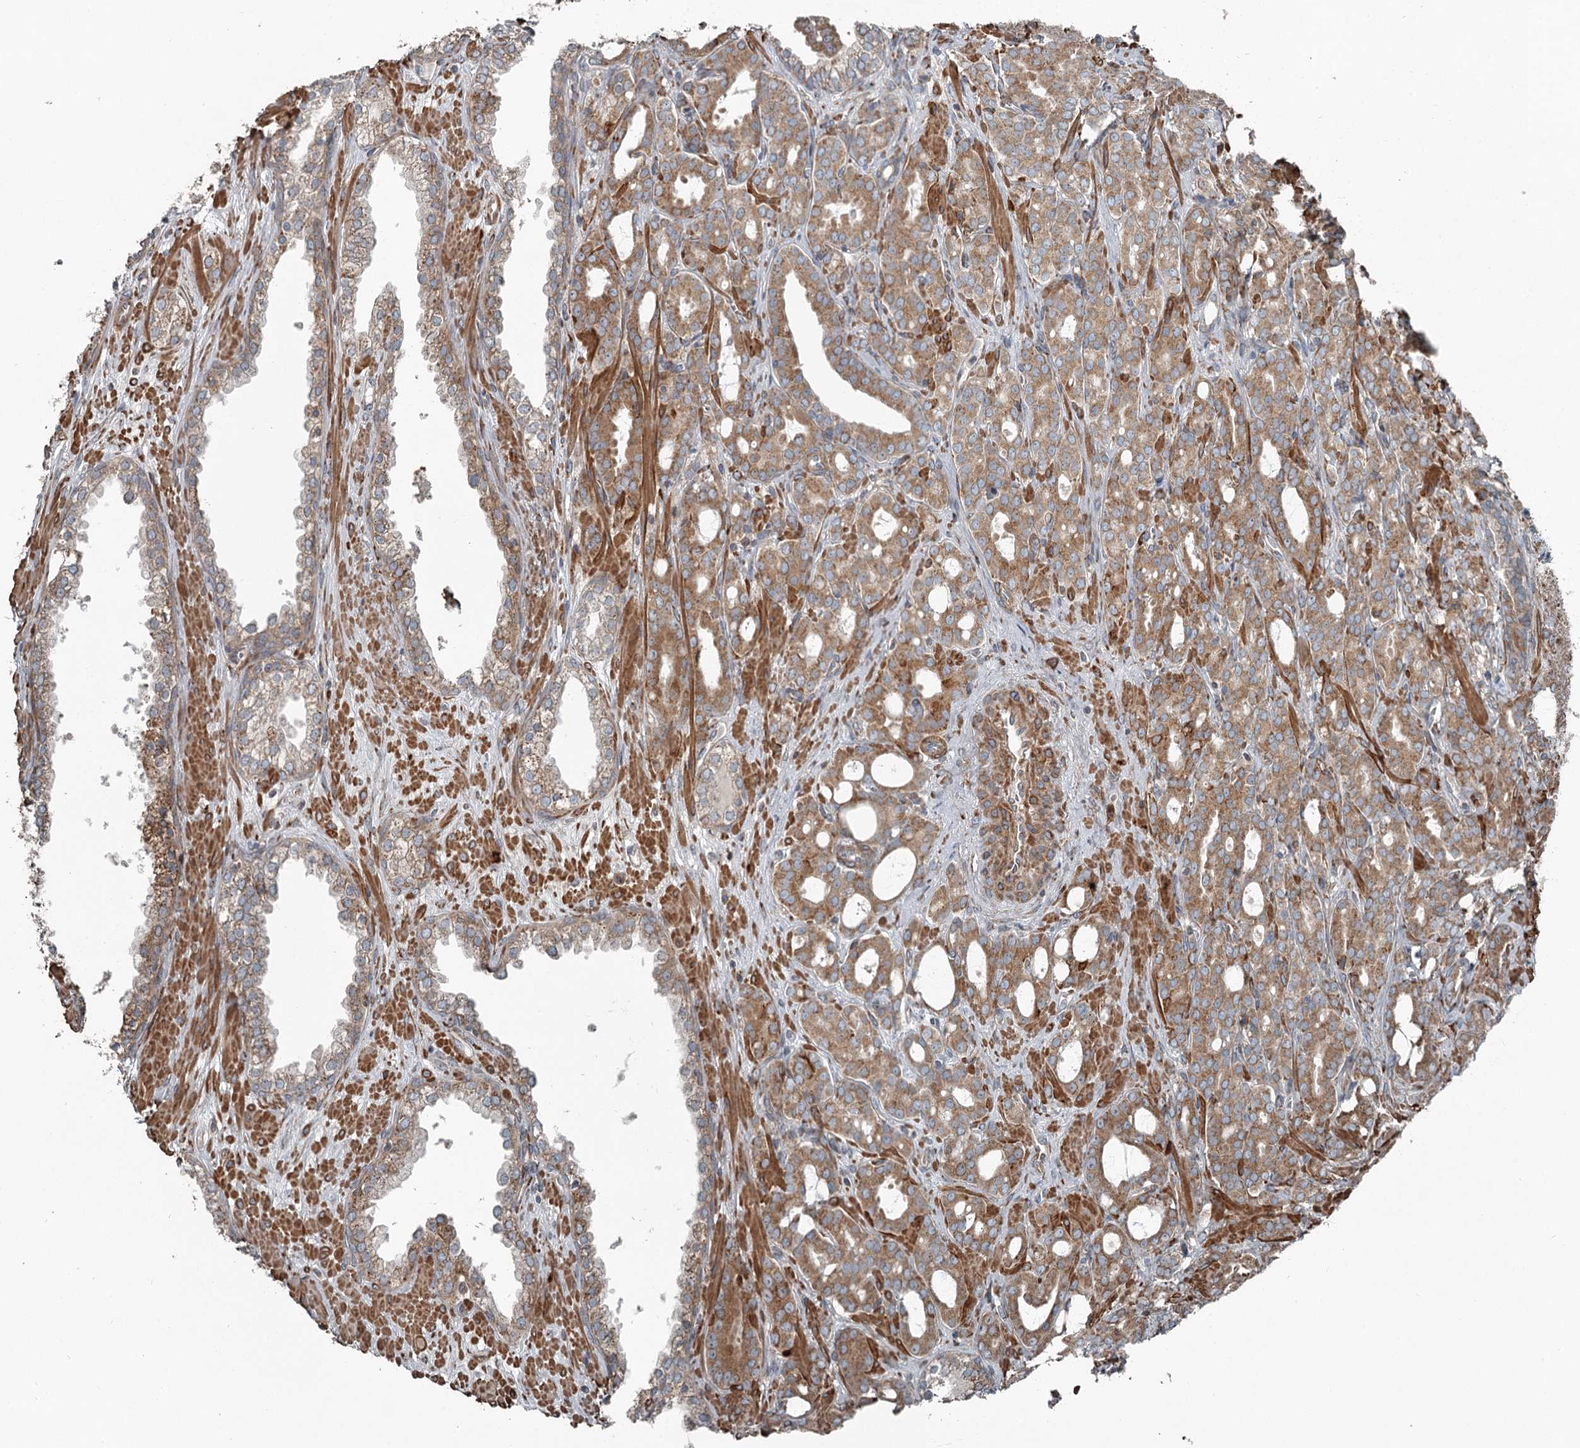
{"staining": {"intensity": "moderate", "quantity": ">75%", "location": "cytoplasmic/membranous"}, "tissue": "prostate cancer", "cell_type": "Tumor cells", "image_type": "cancer", "snomed": [{"axis": "morphology", "description": "Adenocarcinoma, High grade"}, {"axis": "topography", "description": "Prostate"}], "caption": "About >75% of tumor cells in human prostate adenocarcinoma (high-grade) exhibit moderate cytoplasmic/membranous protein positivity as visualized by brown immunohistochemical staining.", "gene": "RASSF8", "patient": {"sex": "male", "age": 72}}